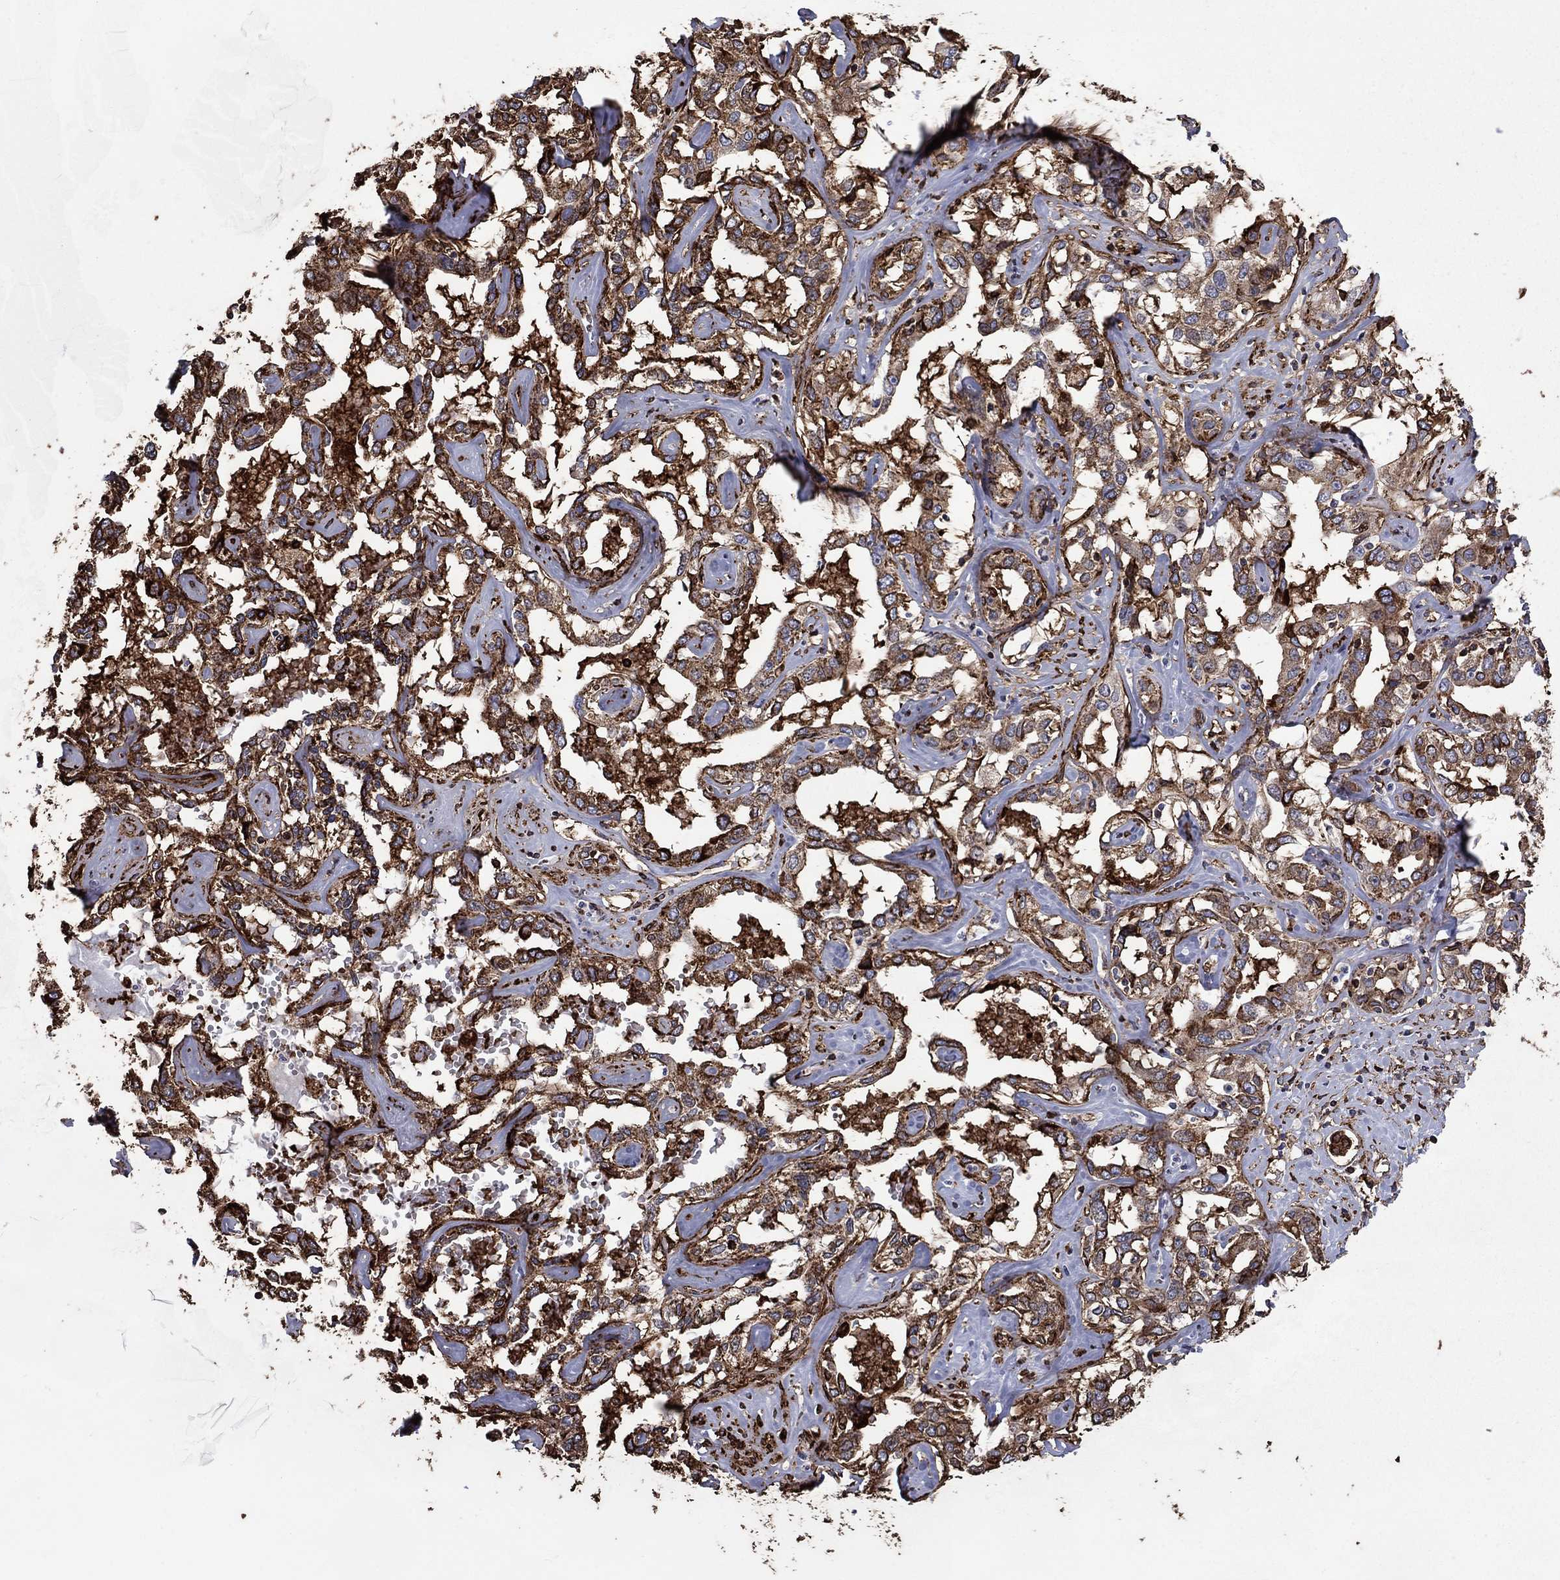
{"staining": {"intensity": "strong", "quantity": ">75%", "location": "cytoplasmic/membranous"}, "tissue": "liver cancer", "cell_type": "Tumor cells", "image_type": "cancer", "snomed": [{"axis": "morphology", "description": "Cholangiocarcinoma"}, {"axis": "topography", "description": "Liver"}], "caption": "Protein analysis of liver cholangiocarcinoma tissue demonstrates strong cytoplasmic/membranous positivity in about >75% of tumor cells.", "gene": "PLAU", "patient": {"sex": "male", "age": 59}}